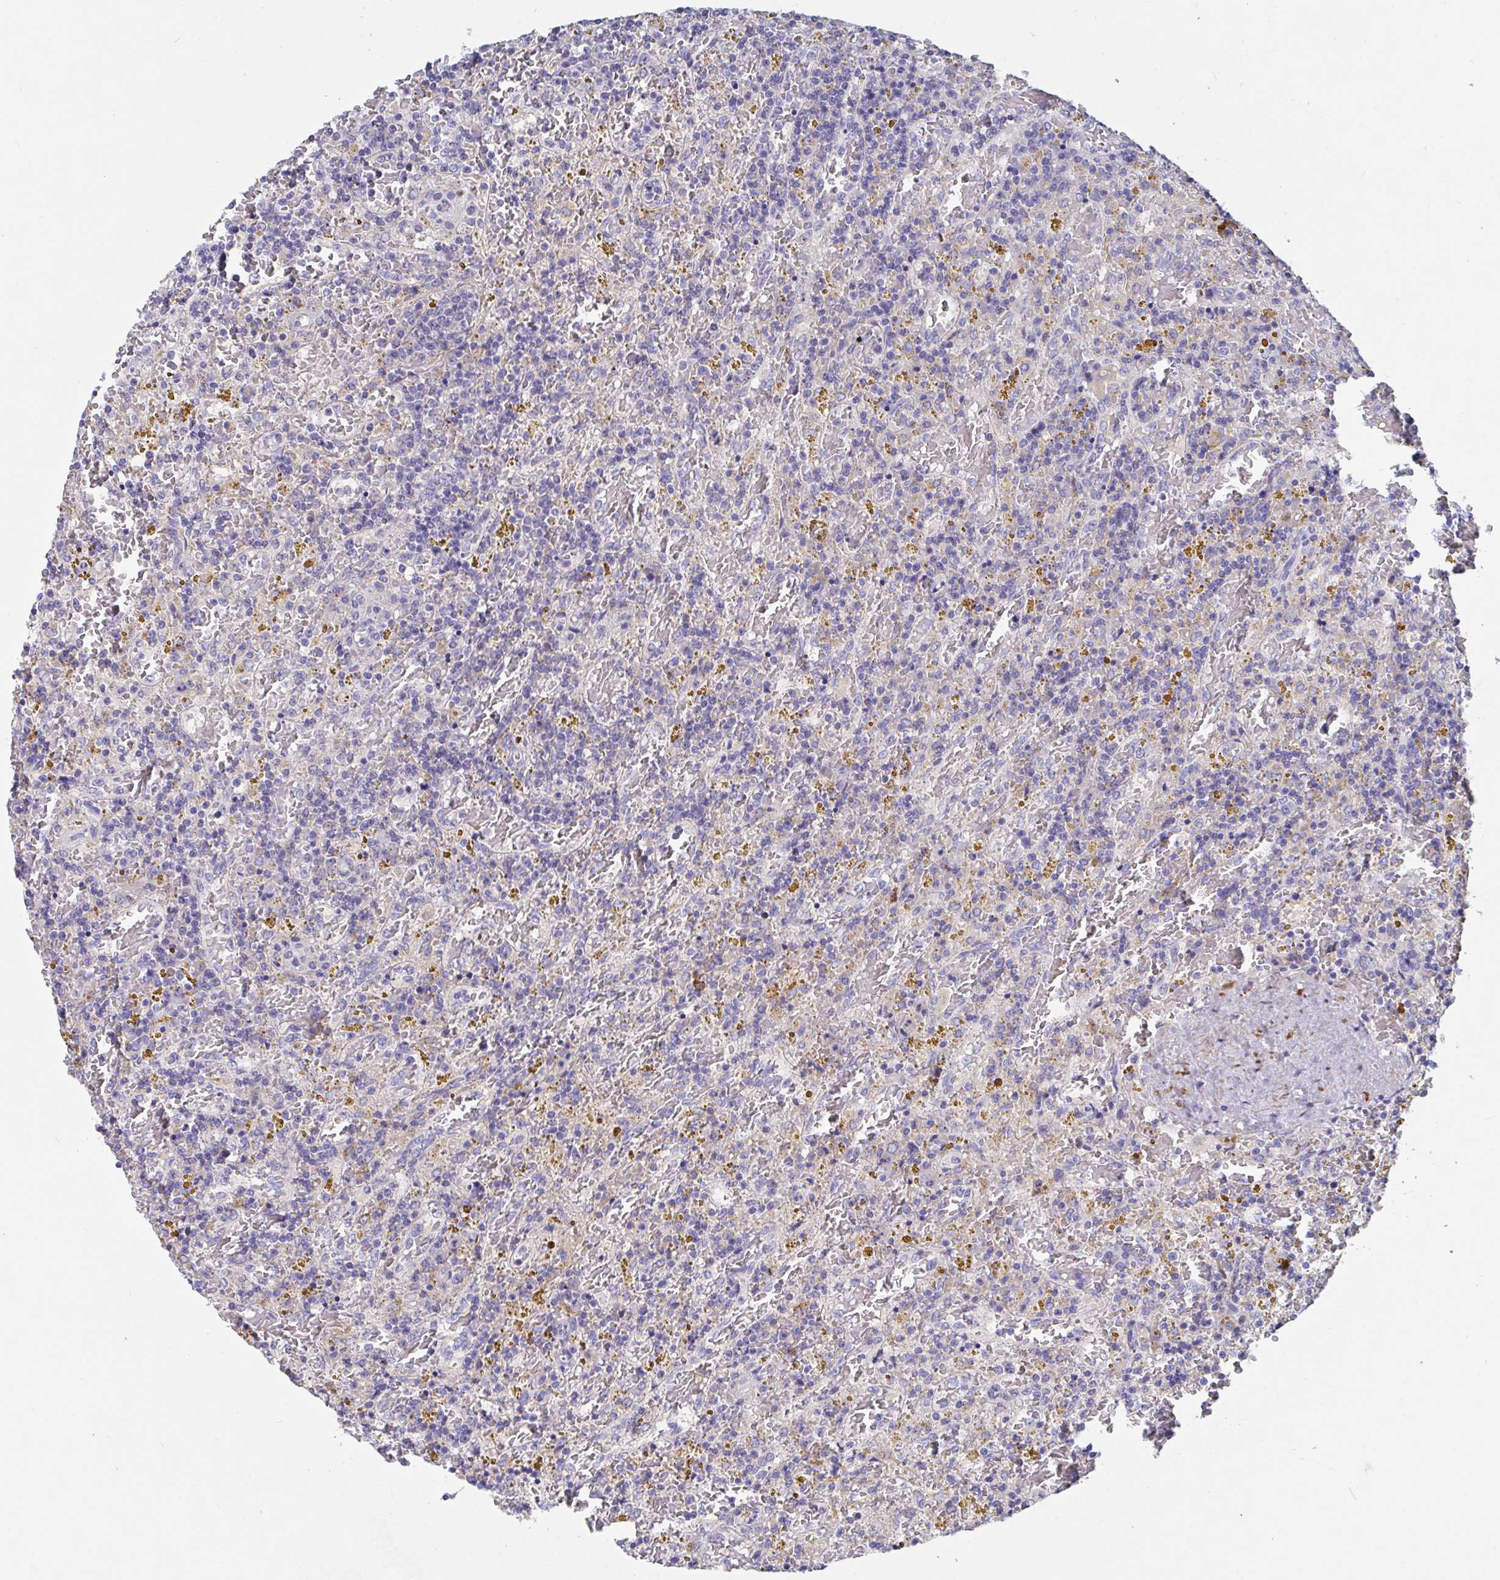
{"staining": {"intensity": "negative", "quantity": "none", "location": "none"}, "tissue": "lymphoma", "cell_type": "Tumor cells", "image_type": "cancer", "snomed": [{"axis": "morphology", "description": "Malignant lymphoma, non-Hodgkin's type, Low grade"}, {"axis": "topography", "description": "Spleen"}], "caption": "High power microscopy micrograph of an IHC image of lymphoma, revealing no significant staining in tumor cells. (DAB immunohistochemistry (IHC) visualized using brightfield microscopy, high magnification).", "gene": "ZNF561", "patient": {"sex": "female", "age": 65}}